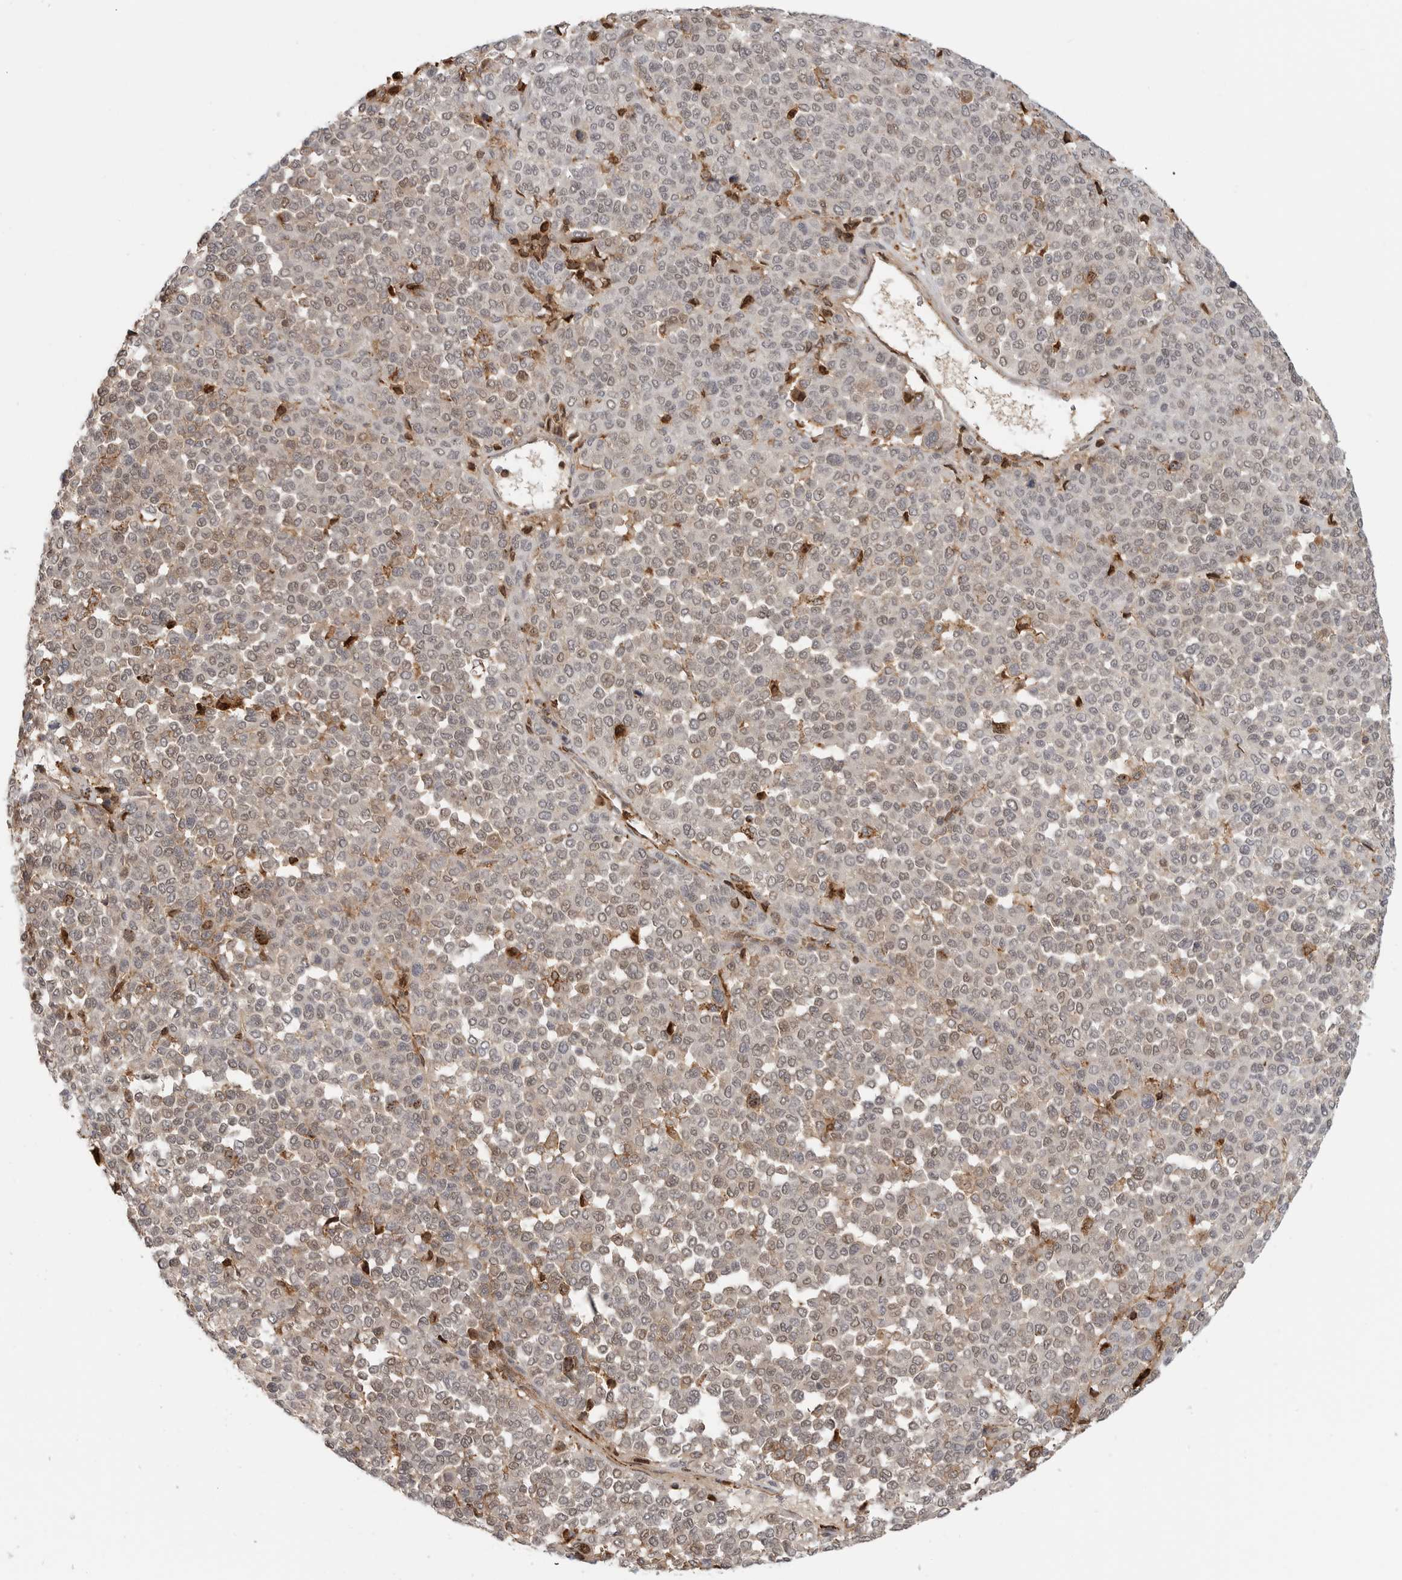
{"staining": {"intensity": "weak", "quantity": "<25%", "location": "cytoplasmic/membranous,nuclear"}, "tissue": "melanoma", "cell_type": "Tumor cells", "image_type": "cancer", "snomed": [{"axis": "morphology", "description": "Malignant melanoma, Metastatic site"}, {"axis": "topography", "description": "Pancreas"}], "caption": "Tumor cells show no significant staining in malignant melanoma (metastatic site). The staining was performed using DAB to visualize the protein expression in brown, while the nuclei were stained in blue with hematoxylin (Magnification: 20x).", "gene": "ANXA11", "patient": {"sex": "female", "age": 30}}